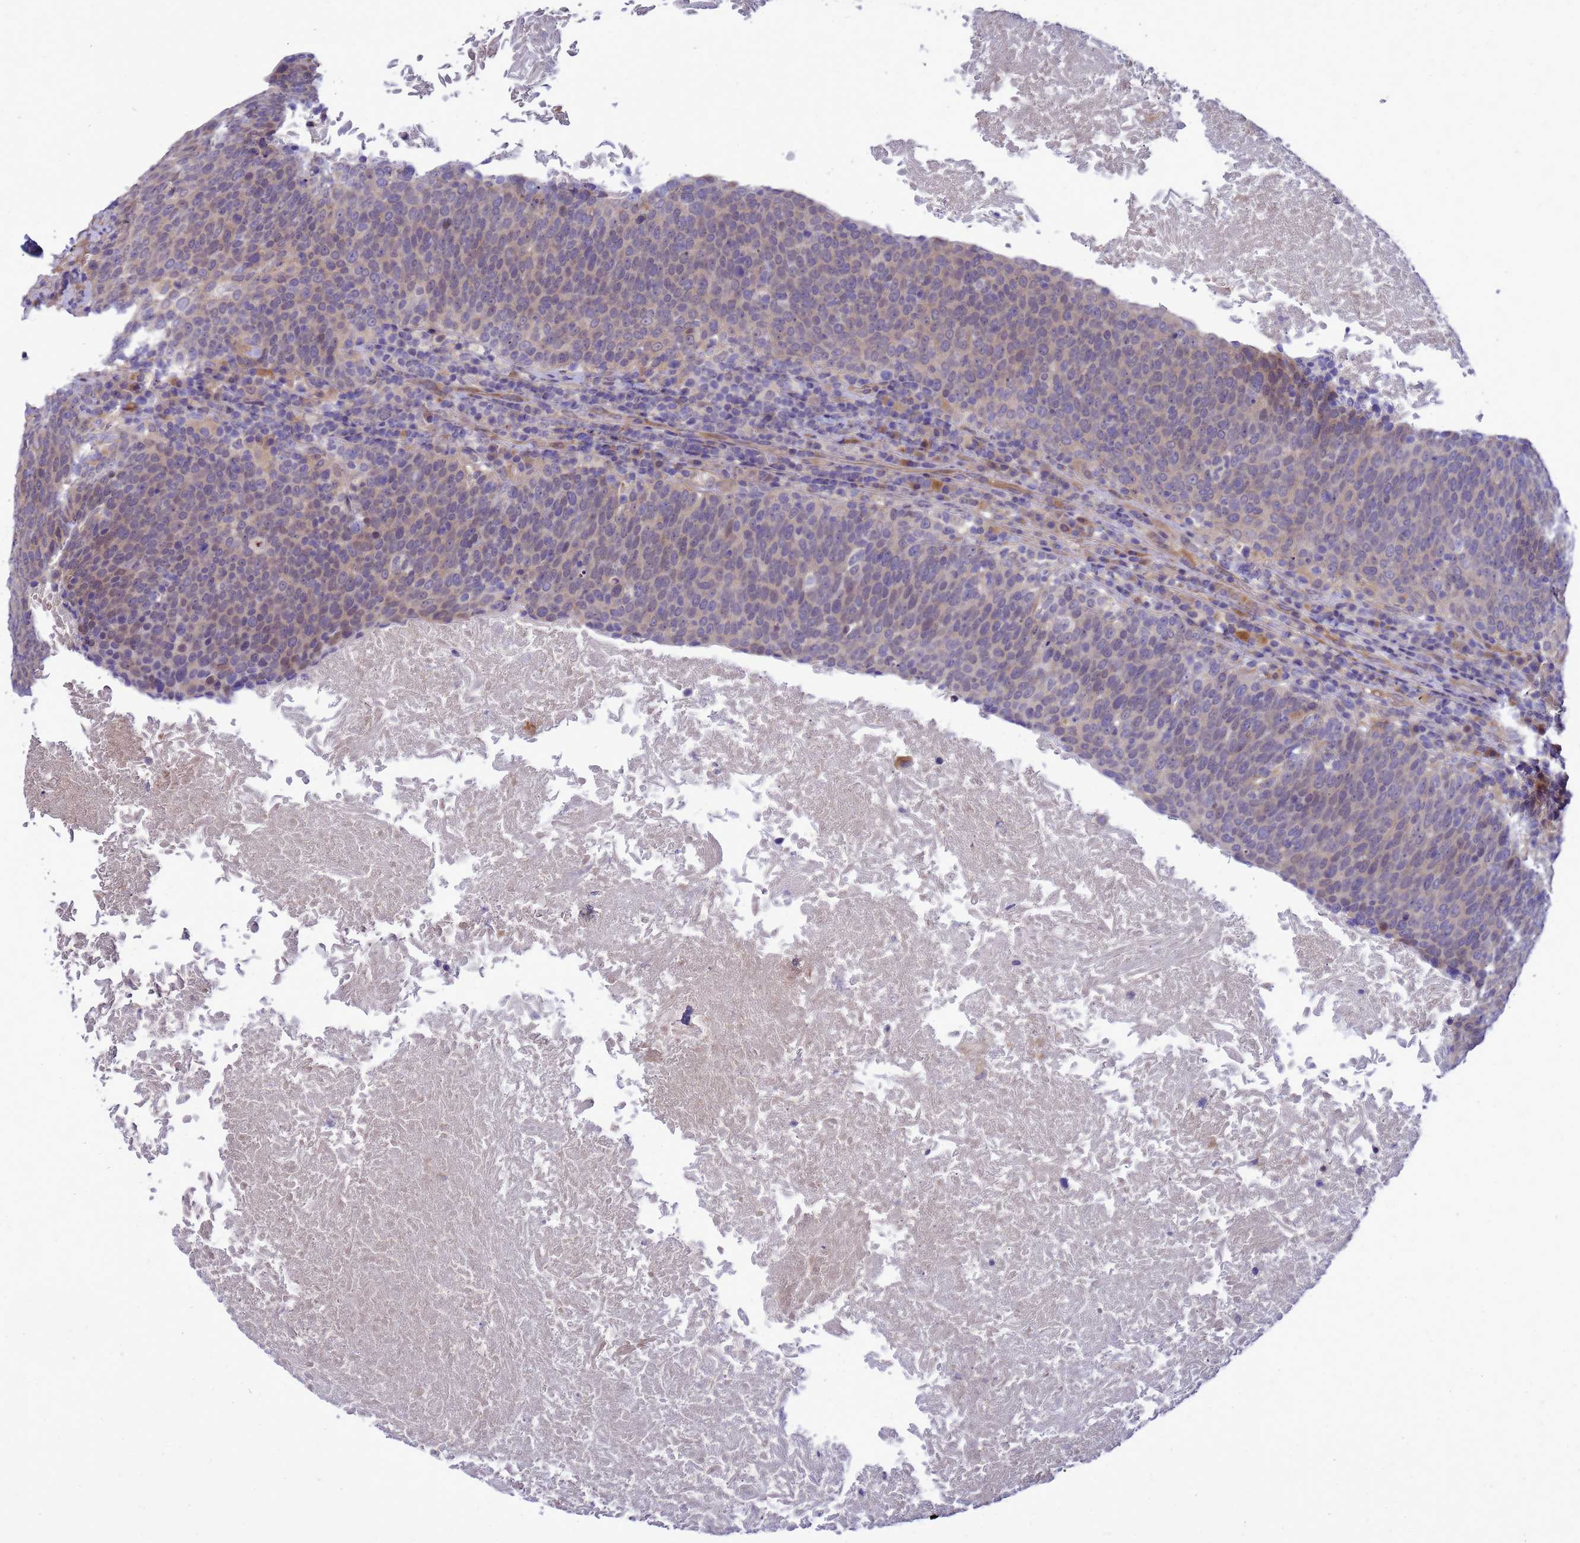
{"staining": {"intensity": "weak", "quantity": "25%-75%", "location": "cytoplasmic/membranous"}, "tissue": "head and neck cancer", "cell_type": "Tumor cells", "image_type": "cancer", "snomed": [{"axis": "morphology", "description": "Squamous cell carcinoma, NOS"}, {"axis": "morphology", "description": "Squamous cell carcinoma, metastatic, NOS"}, {"axis": "topography", "description": "Lymph node"}, {"axis": "topography", "description": "Head-Neck"}], "caption": "Head and neck cancer (metastatic squamous cell carcinoma) tissue reveals weak cytoplasmic/membranous staining in about 25%-75% of tumor cells, visualized by immunohistochemistry.", "gene": "ENOPH1", "patient": {"sex": "male", "age": 62}}